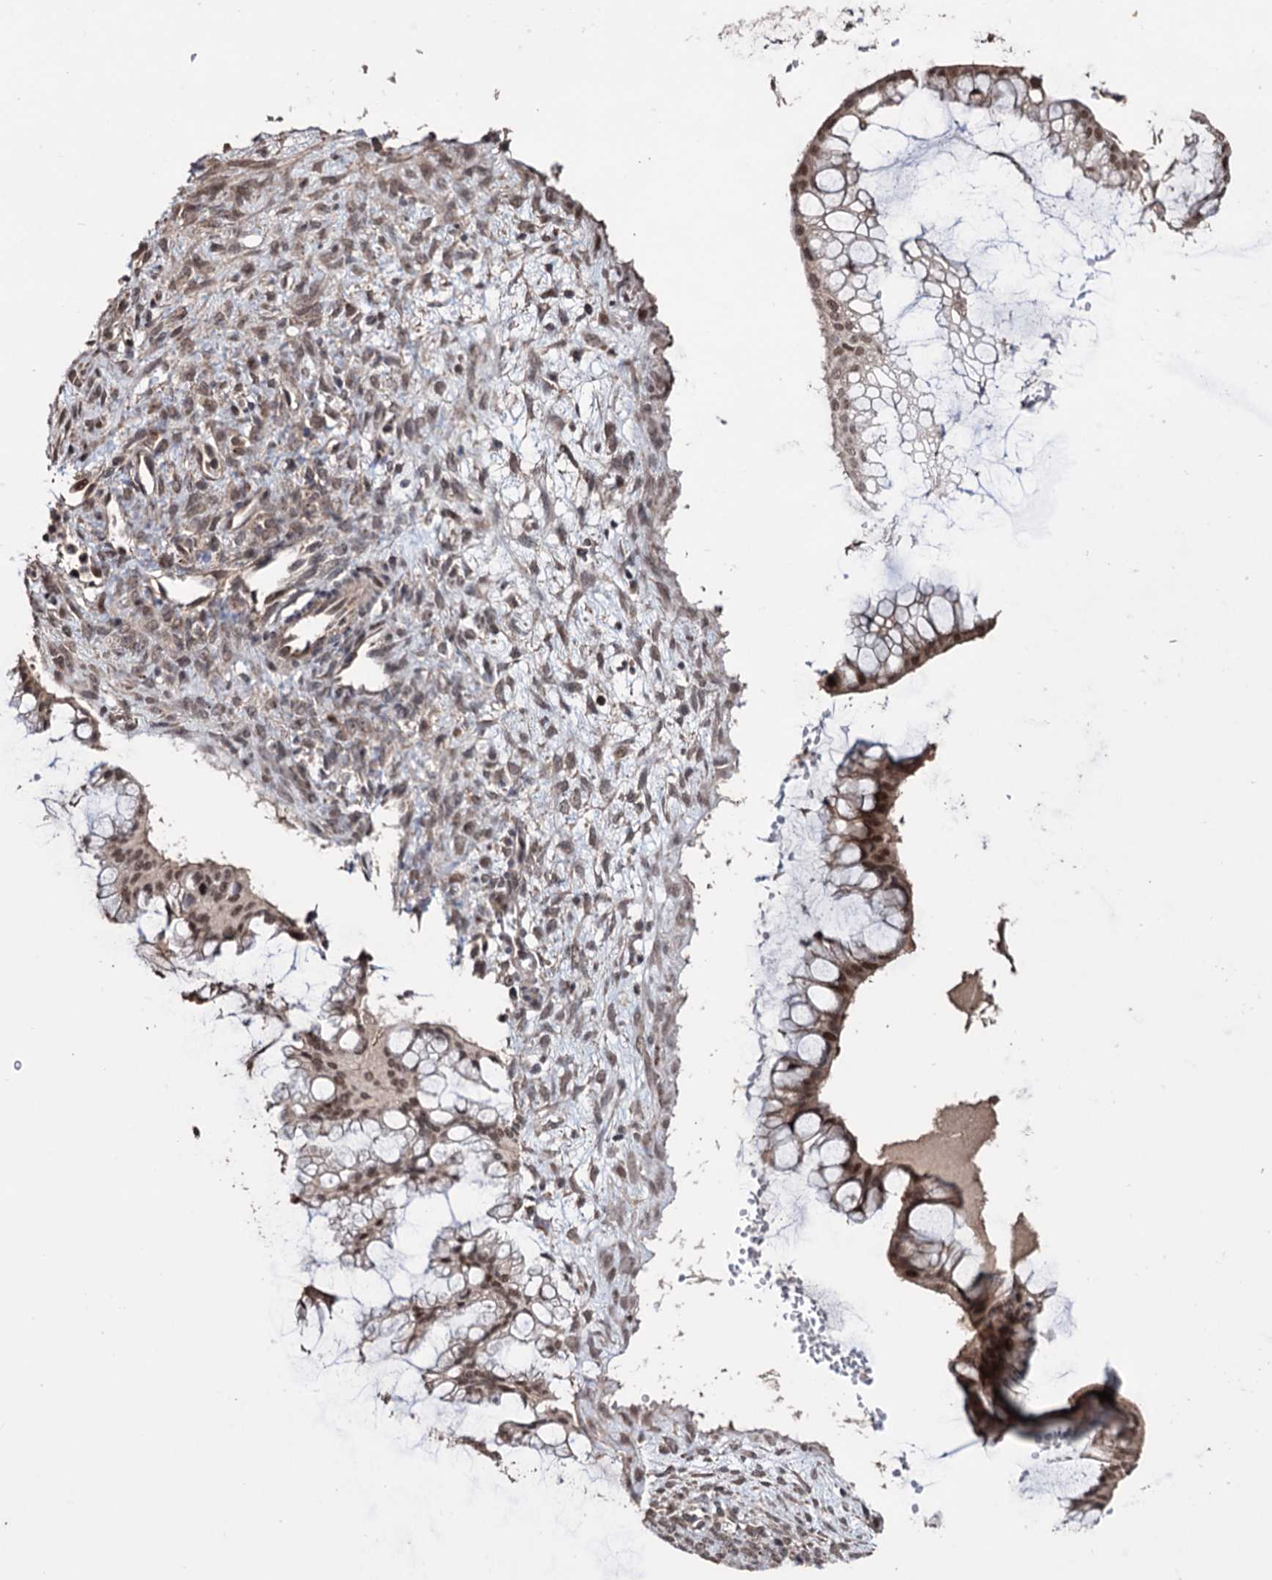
{"staining": {"intensity": "moderate", "quantity": ">75%", "location": "nuclear"}, "tissue": "ovarian cancer", "cell_type": "Tumor cells", "image_type": "cancer", "snomed": [{"axis": "morphology", "description": "Cystadenocarcinoma, mucinous, NOS"}, {"axis": "topography", "description": "Ovary"}], "caption": "Ovarian cancer stained for a protein demonstrates moderate nuclear positivity in tumor cells.", "gene": "KLF5", "patient": {"sex": "female", "age": 73}}